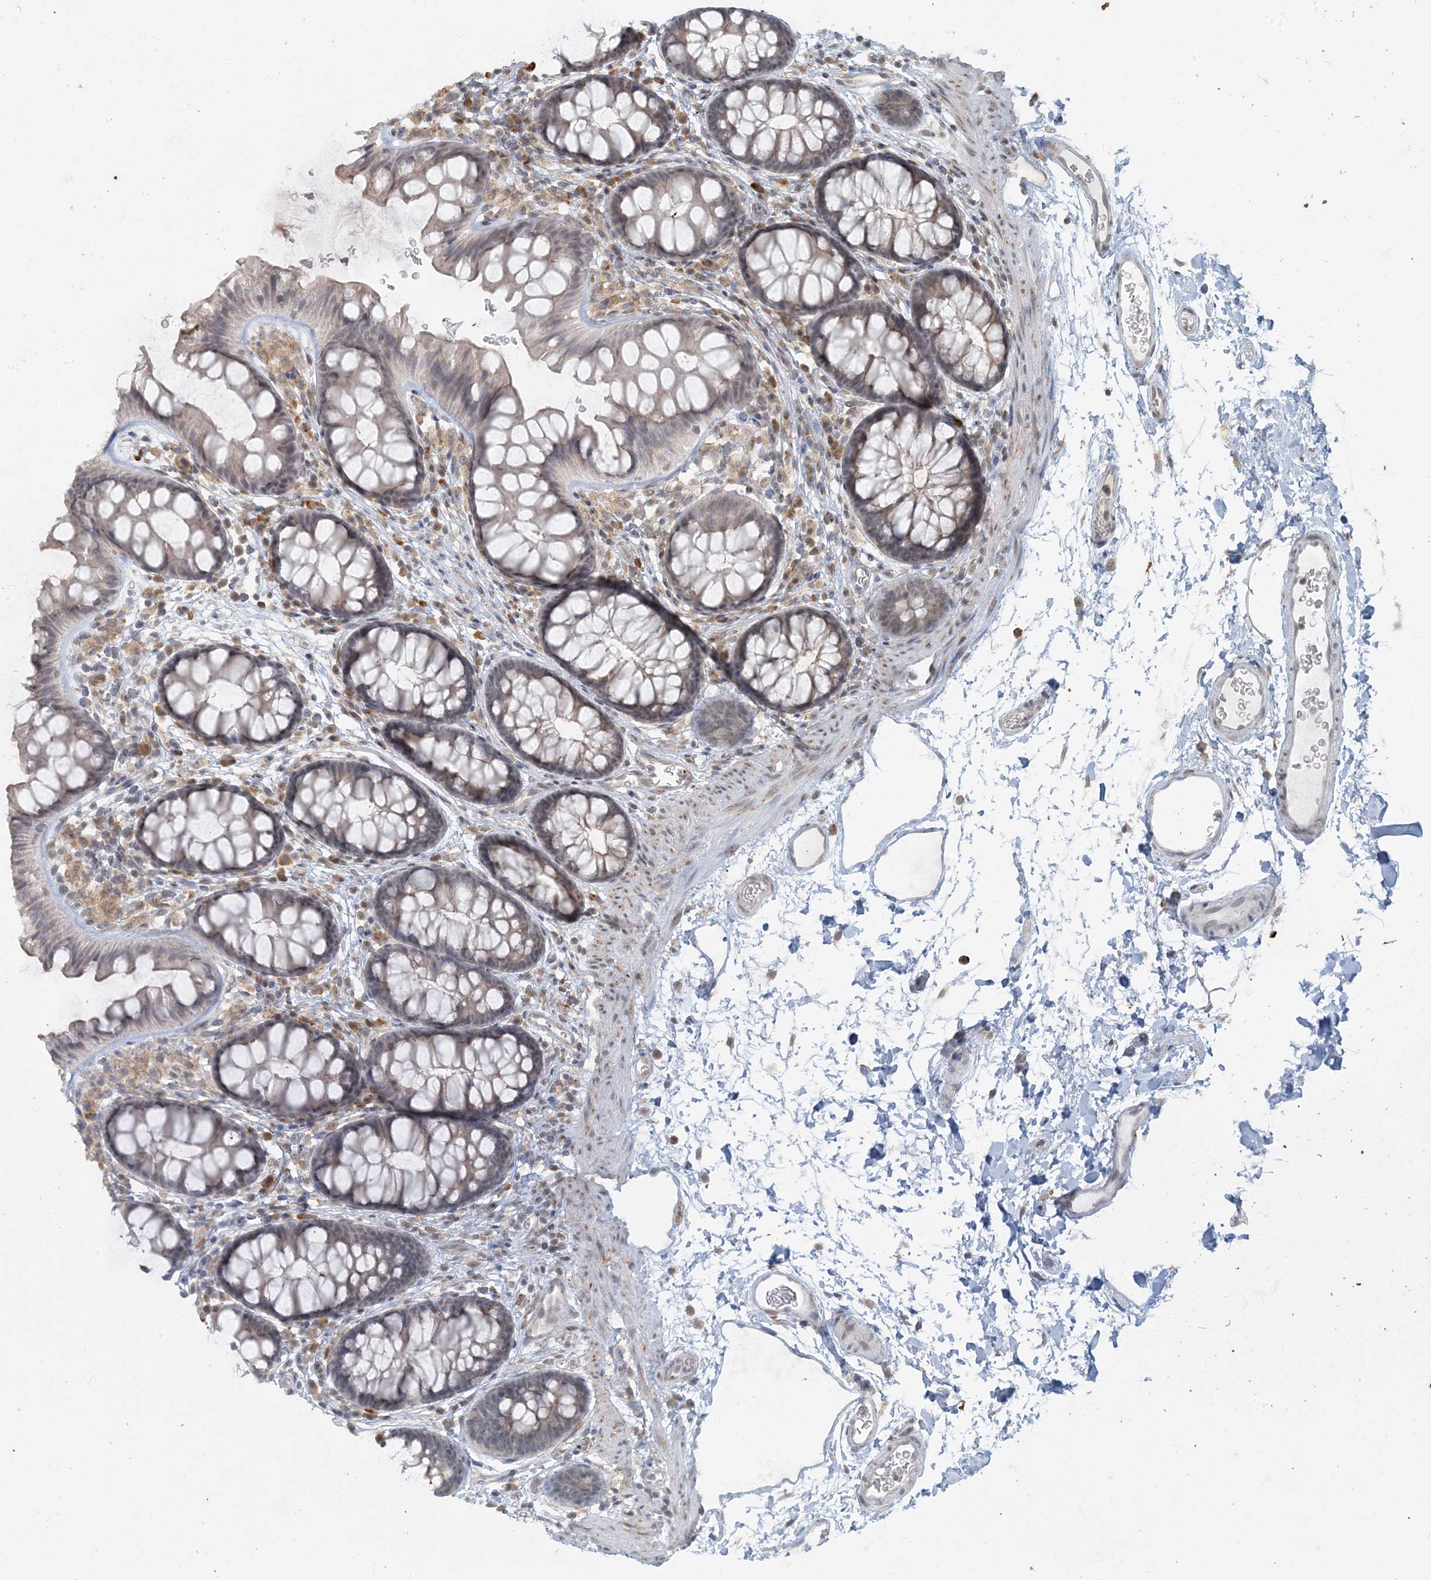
{"staining": {"intensity": "moderate", "quantity": "<25%", "location": "nuclear"}, "tissue": "colon", "cell_type": "Endothelial cells", "image_type": "normal", "snomed": [{"axis": "morphology", "description": "Normal tissue, NOS"}, {"axis": "topography", "description": "Colon"}], "caption": "Immunohistochemical staining of benign colon reveals low levels of moderate nuclear expression in approximately <25% of endothelial cells. Using DAB (3,3'-diaminobenzidine) (brown) and hematoxylin (blue) stains, captured at high magnification using brightfield microscopy.", "gene": "AK9", "patient": {"sex": "female", "age": 62}}